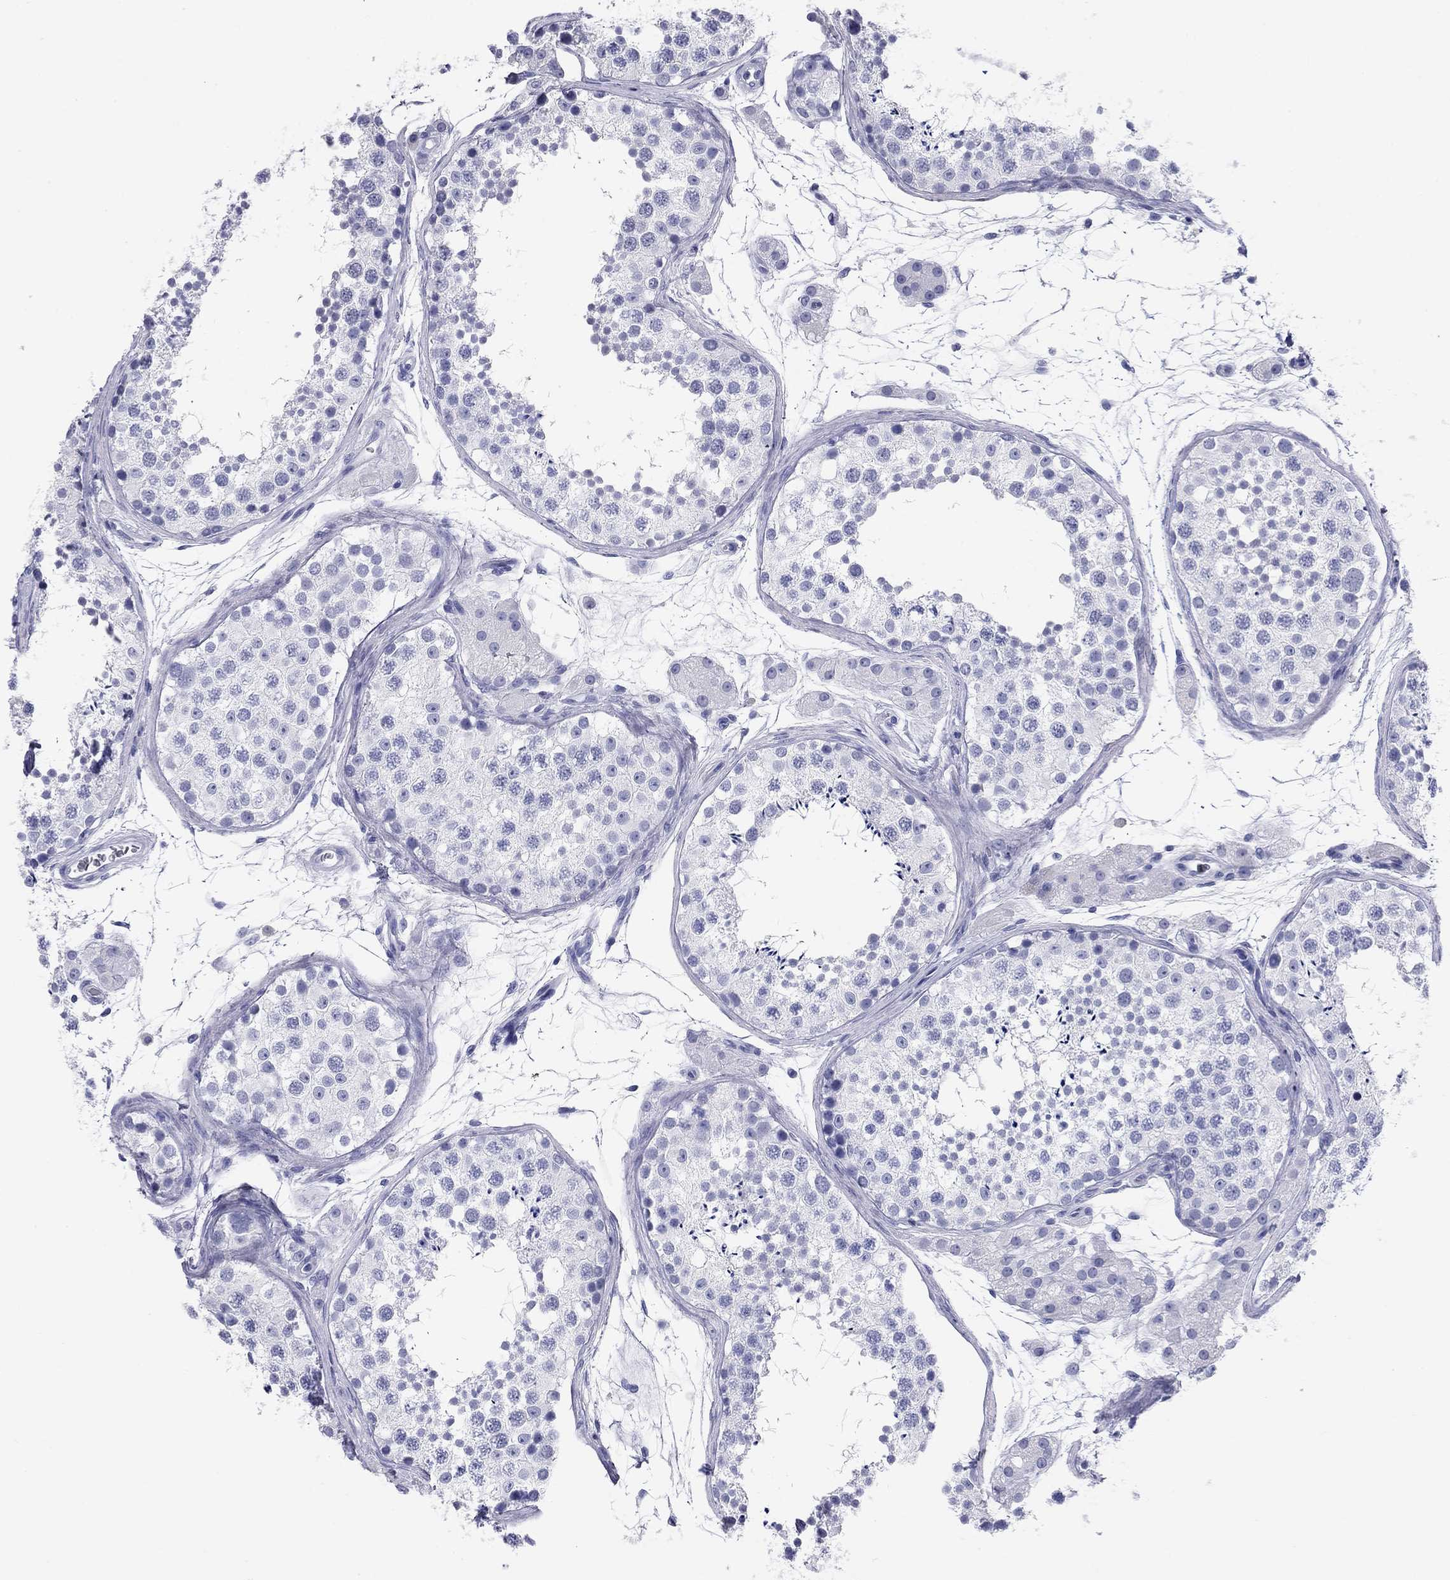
{"staining": {"intensity": "negative", "quantity": "none", "location": "none"}, "tissue": "testis", "cell_type": "Cells in seminiferous ducts", "image_type": "normal", "snomed": [{"axis": "morphology", "description": "Normal tissue, NOS"}, {"axis": "topography", "description": "Testis"}], "caption": "Testis stained for a protein using IHC reveals no positivity cells in seminiferous ducts.", "gene": "NPPA", "patient": {"sex": "male", "age": 41}}